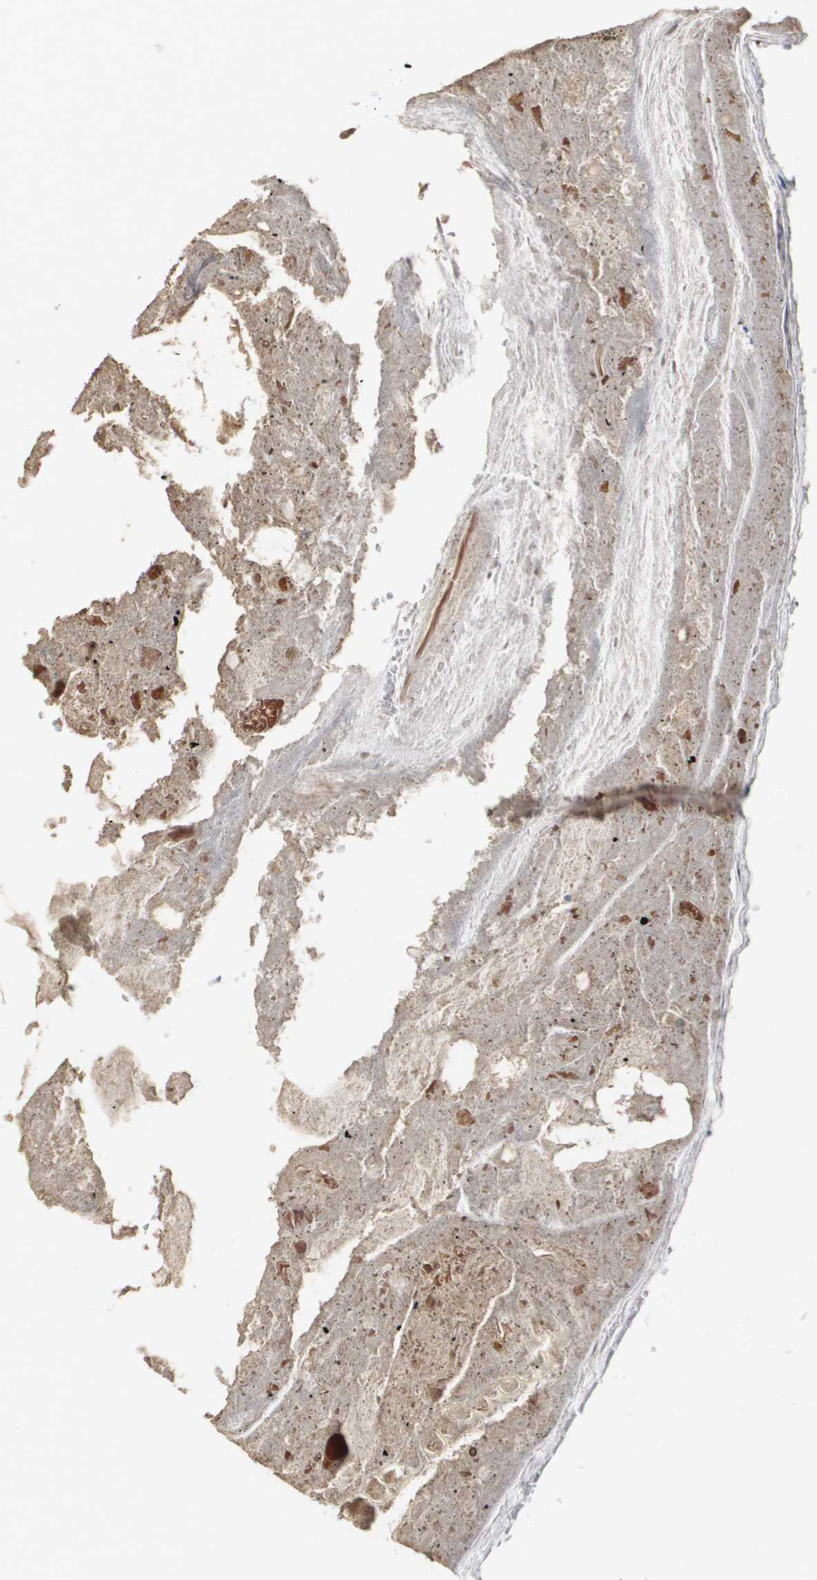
{"staining": {"intensity": "weak", "quantity": "<25%", "location": "cytoplasmic/membranous"}, "tissue": "appendix", "cell_type": "Glandular cells", "image_type": "normal", "snomed": [{"axis": "morphology", "description": "Normal tissue, NOS"}, {"axis": "topography", "description": "Appendix"}], "caption": "Protein analysis of unremarkable appendix demonstrates no significant positivity in glandular cells. The staining is performed using DAB brown chromogen with nuclei counter-stained in using hematoxylin.", "gene": "CD3G", "patient": {"sex": "female", "age": 10}}